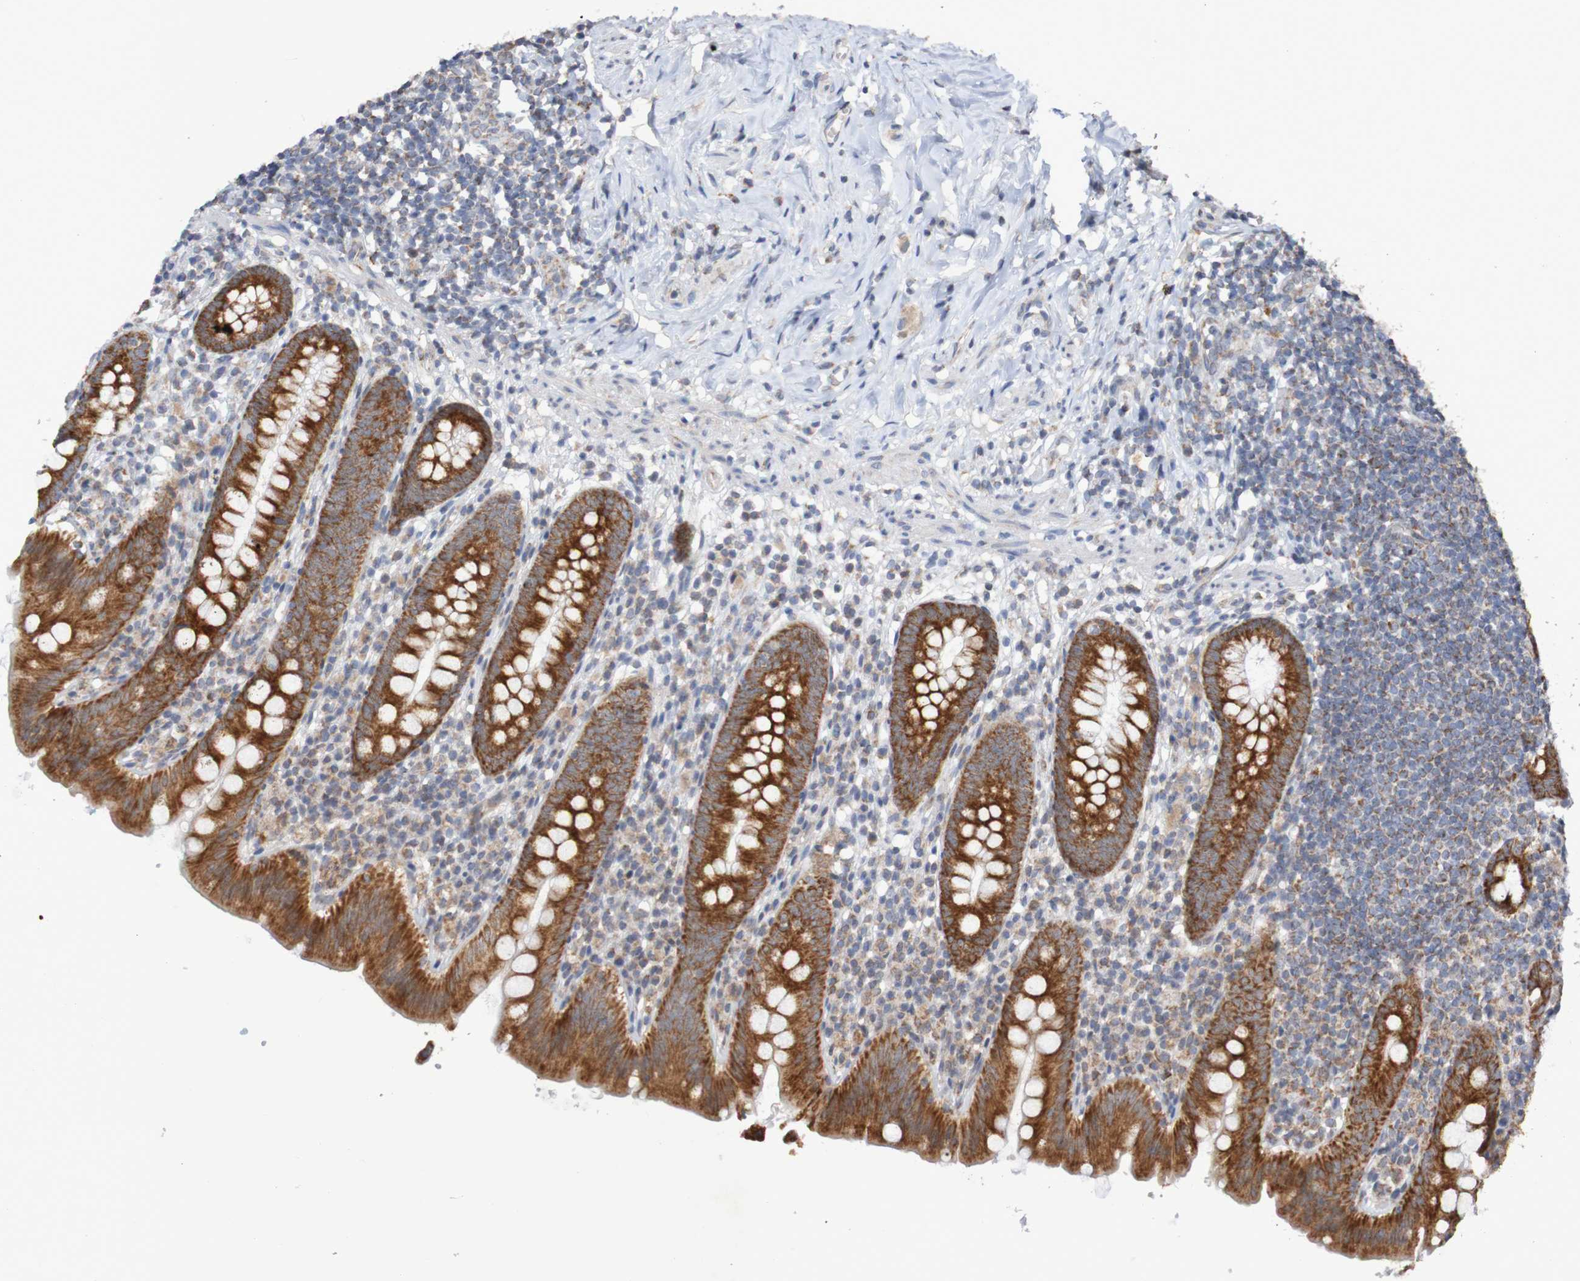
{"staining": {"intensity": "strong", "quantity": ">75%", "location": "cytoplasmic/membranous"}, "tissue": "appendix", "cell_type": "Glandular cells", "image_type": "normal", "snomed": [{"axis": "morphology", "description": "Normal tissue, NOS"}, {"axis": "topography", "description": "Appendix"}], "caption": "DAB (3,3'-diaminobenzidine) immunohistochemical staining of unremarkable human appendix displays strong cytoplasmic/membranous protein expression in approximately >75% of glandular cells. The staining was performed using DAB (3,3'-diaminobenzidine), with brown indicating positive protein expression. Nuclei are stained blue with hematoxylin.", "gene": "DVL1", "patient": {"sex": "male", "age": 52}}